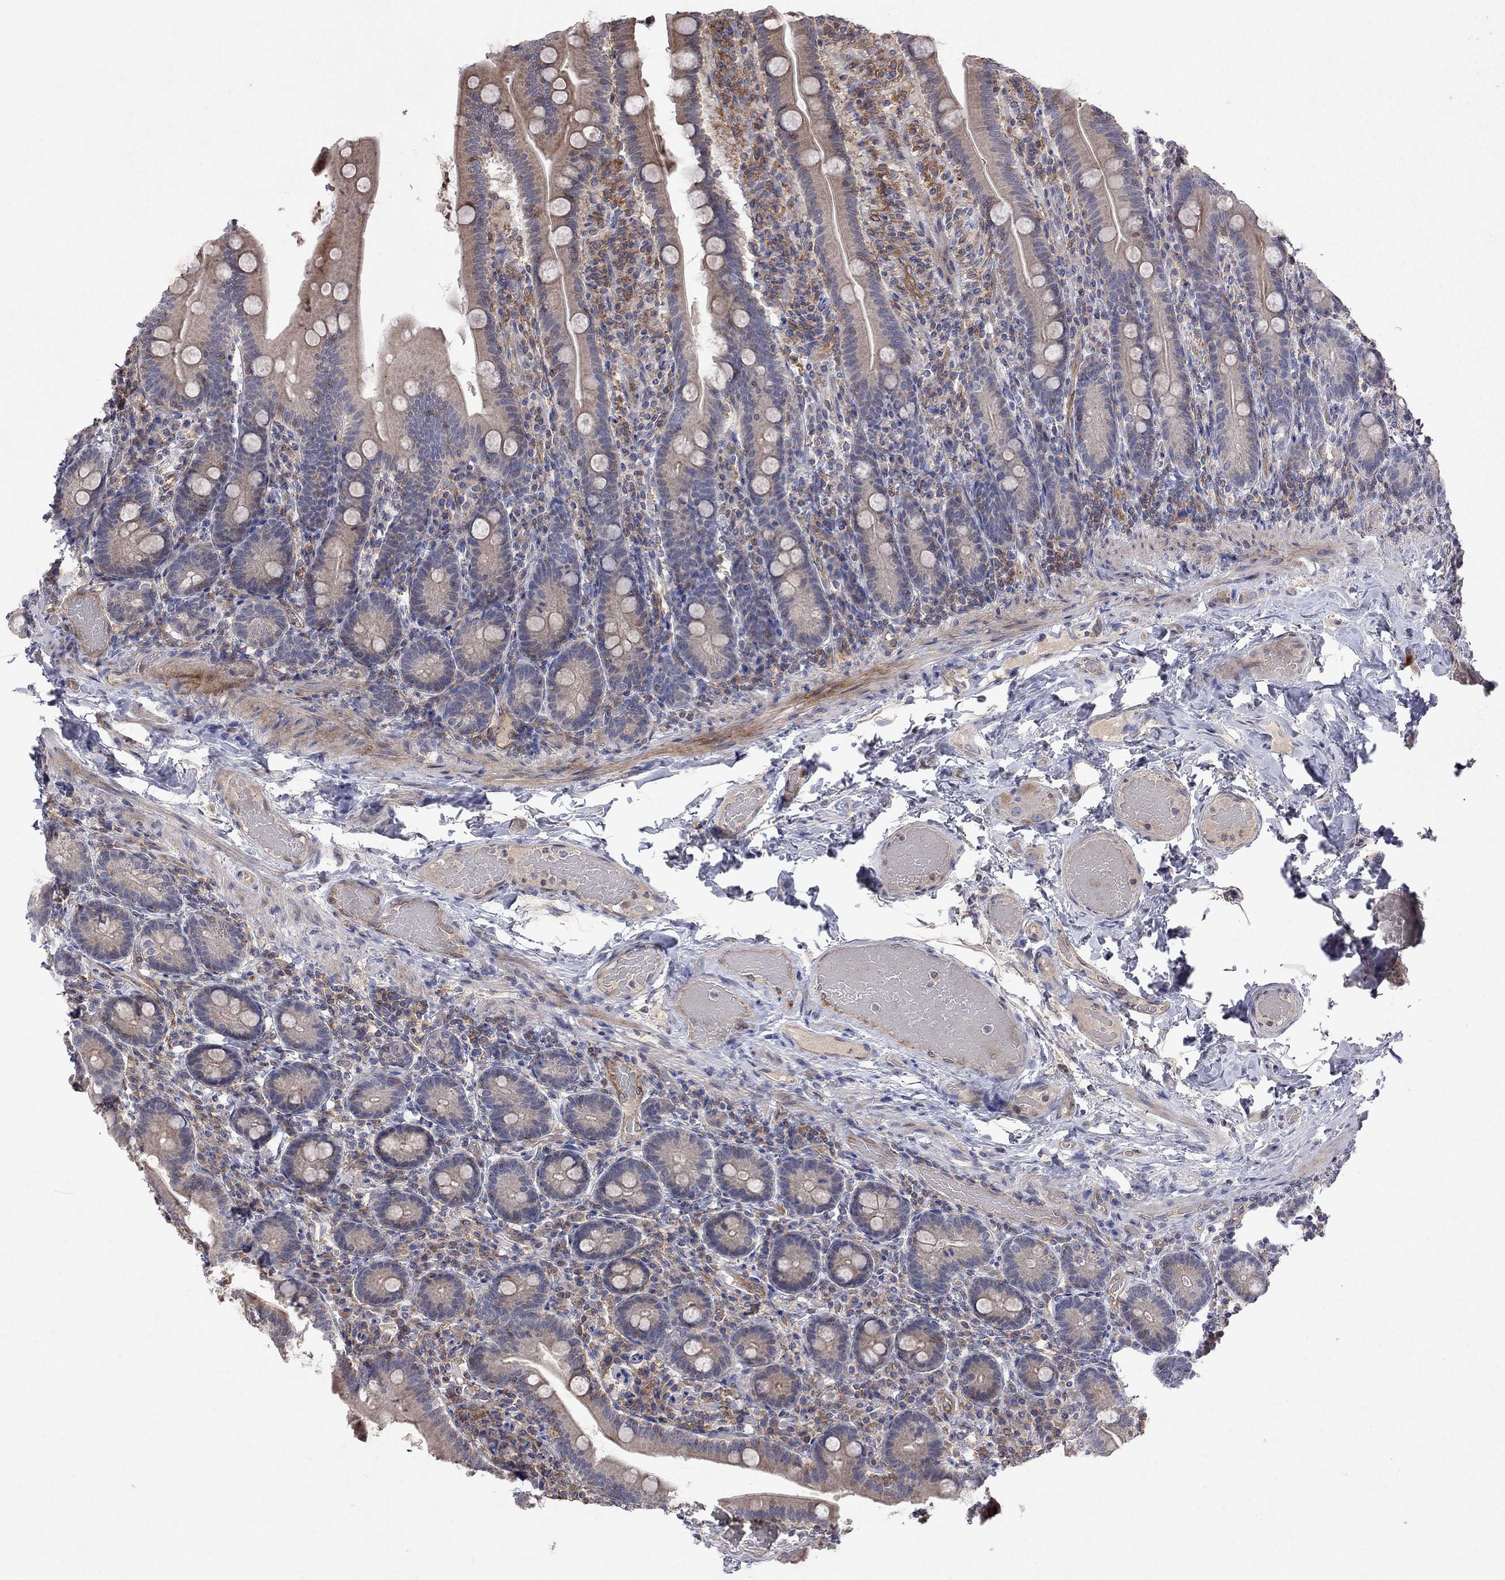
{"staining": {"intensity": "weak", "quantity": "<25%", "location": "cytoplasmic/membranous"}, "tissue": "small intestine", "cell_type": "Glandular cells", "image_type": "normal", "snomed": [{"axis": "morphology", "description": "Normal tissue, NOS"}, {"axis": "topography", "description": "Small intestine"}], "caption": "Human small intestine stained for a protein using immunohistochemistry (IHC) displays no positivity in glandular cells.", "gene": "ABI3", "patient": {"sex": "male", "age": 66}}